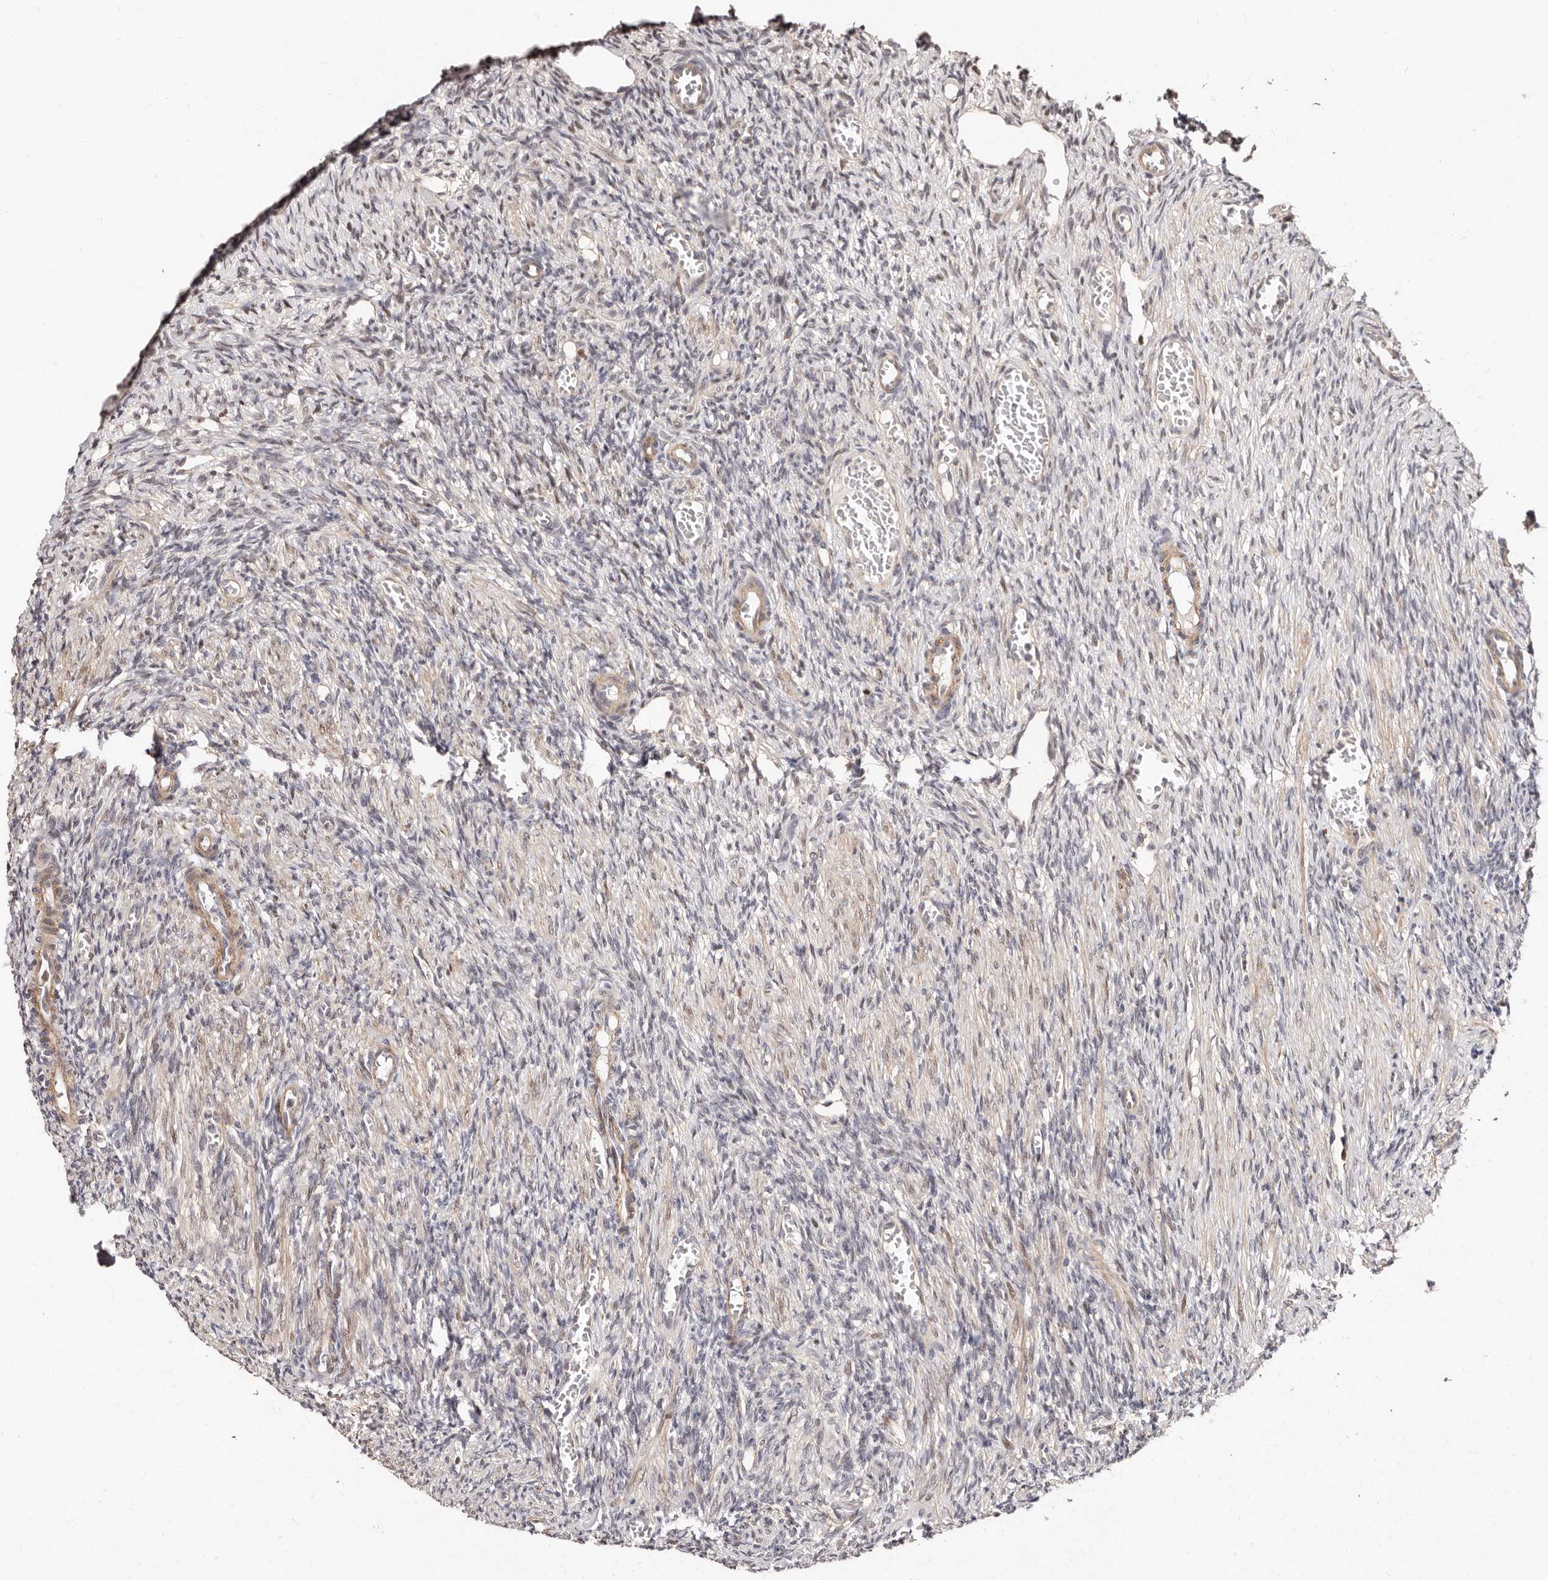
{"staining": {"intensity": "negative", "quantity": "none", "location": "none"}, "tissue": "ovary", "cell_type": "Ovarian stroma cells", "image_type": "normal", "snomed": [{"axis": "morphology", "description": "Normal tissue, NOS"}, {"axis": "topography", "description": "Ovary"}], "caption": "Immunohistochemistry (IHC) image of benign ovary: ovary stained with DAB (3,3'-diaminobenzidine) shows no significant protein positivity in ovarian stroma cells. (Brightfield microscopy of DAB IHC at high magnification).", "gene": "APOL6", "patient": {"sex": "female", "age": 27}}